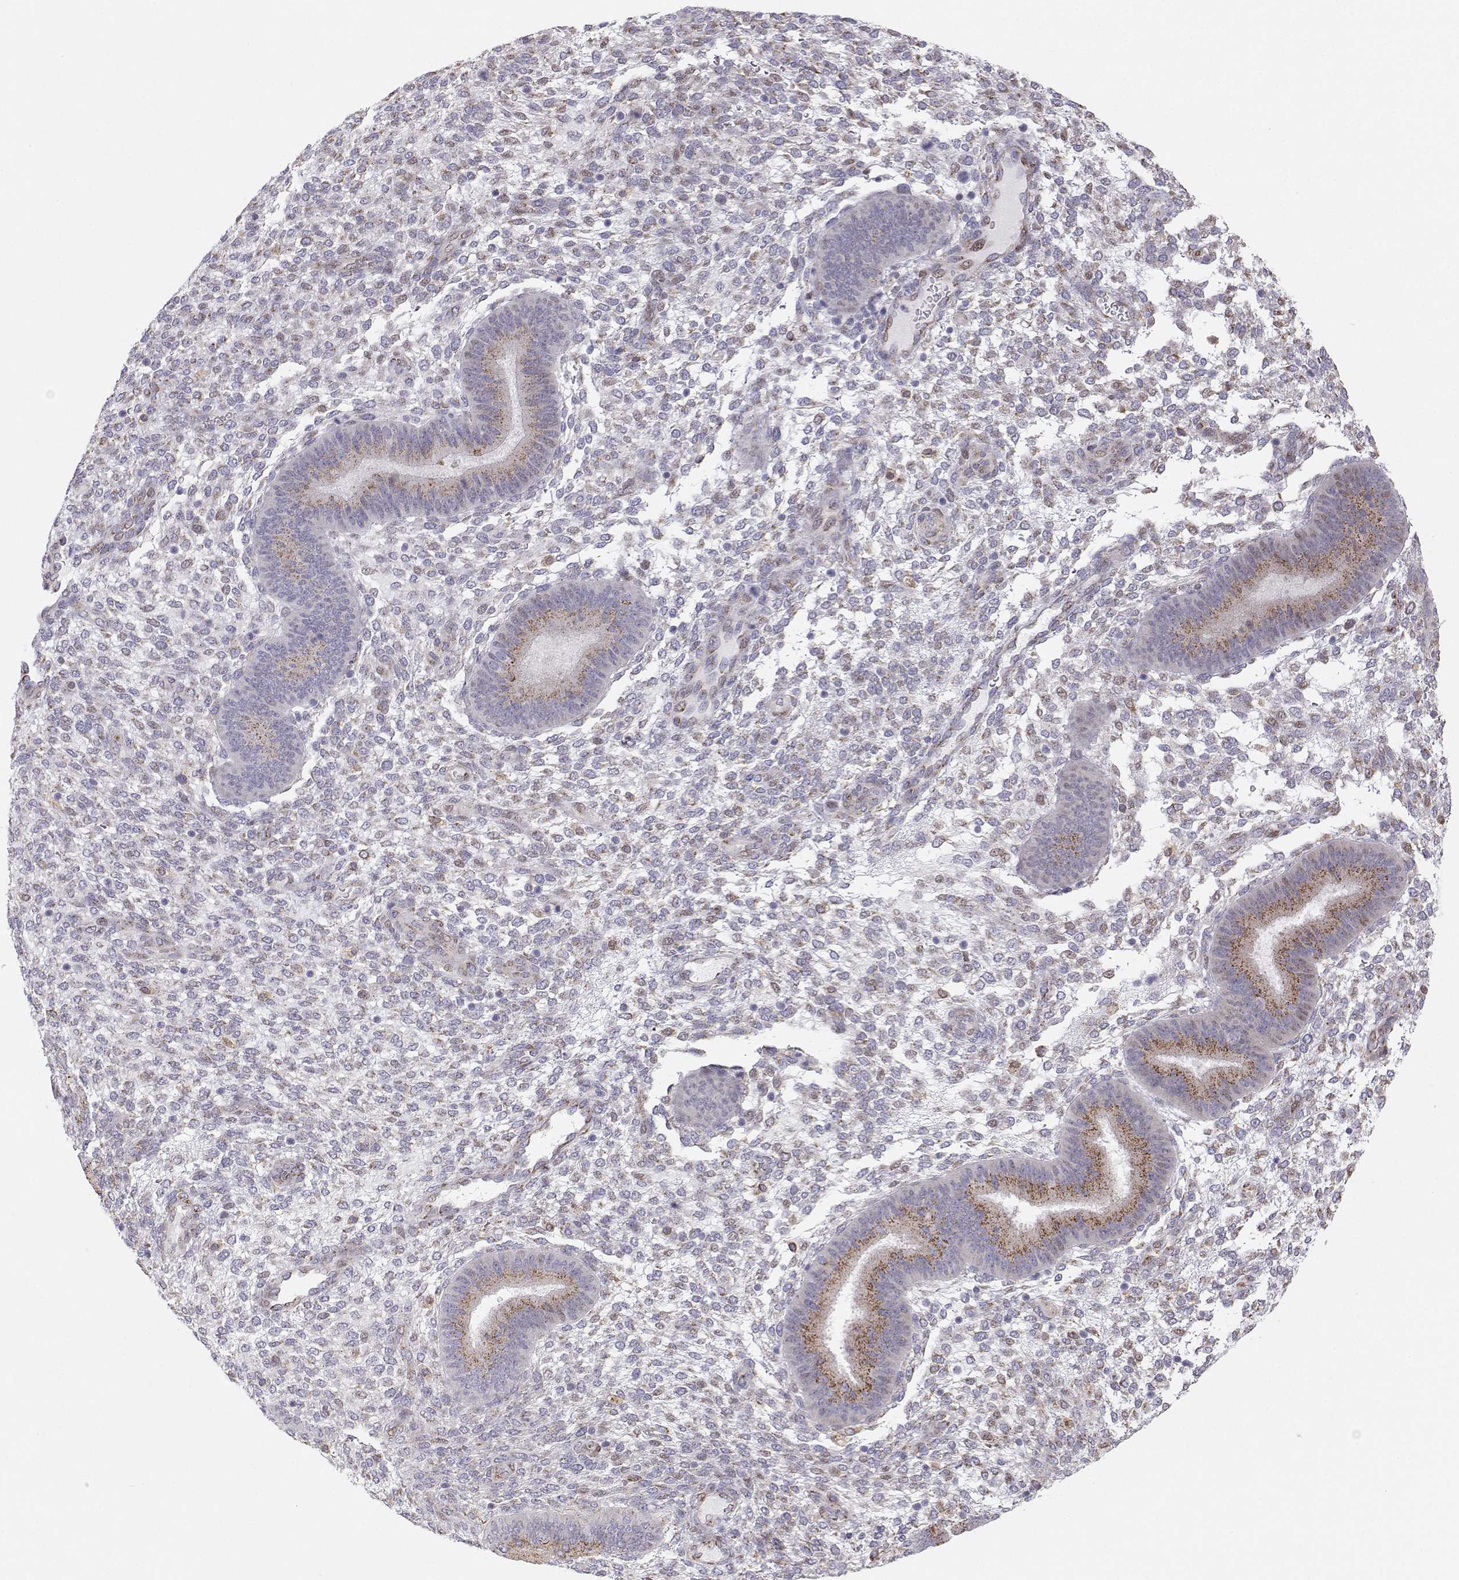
{"staining": {"intensity": "moderate", "quantity": "<25%", "location": "cytoplasmic/membranous"}, "tissue": "endometrium", "cell_type": "Cells in endometrial stroma", "image_type": "normal", "snomed": [{"axis": "morphology", "description": "Normal tissue, NOS"}, {"axis": "topography", "description": "Endometrium"}], "caption": "Moderate cytoplasmic/membranous positivity is seen in approximately <25% of cells in endometrial stroma in normal endometrium.", "gene": "STARD13", "patient": {"sex": "female", "age": 39}}